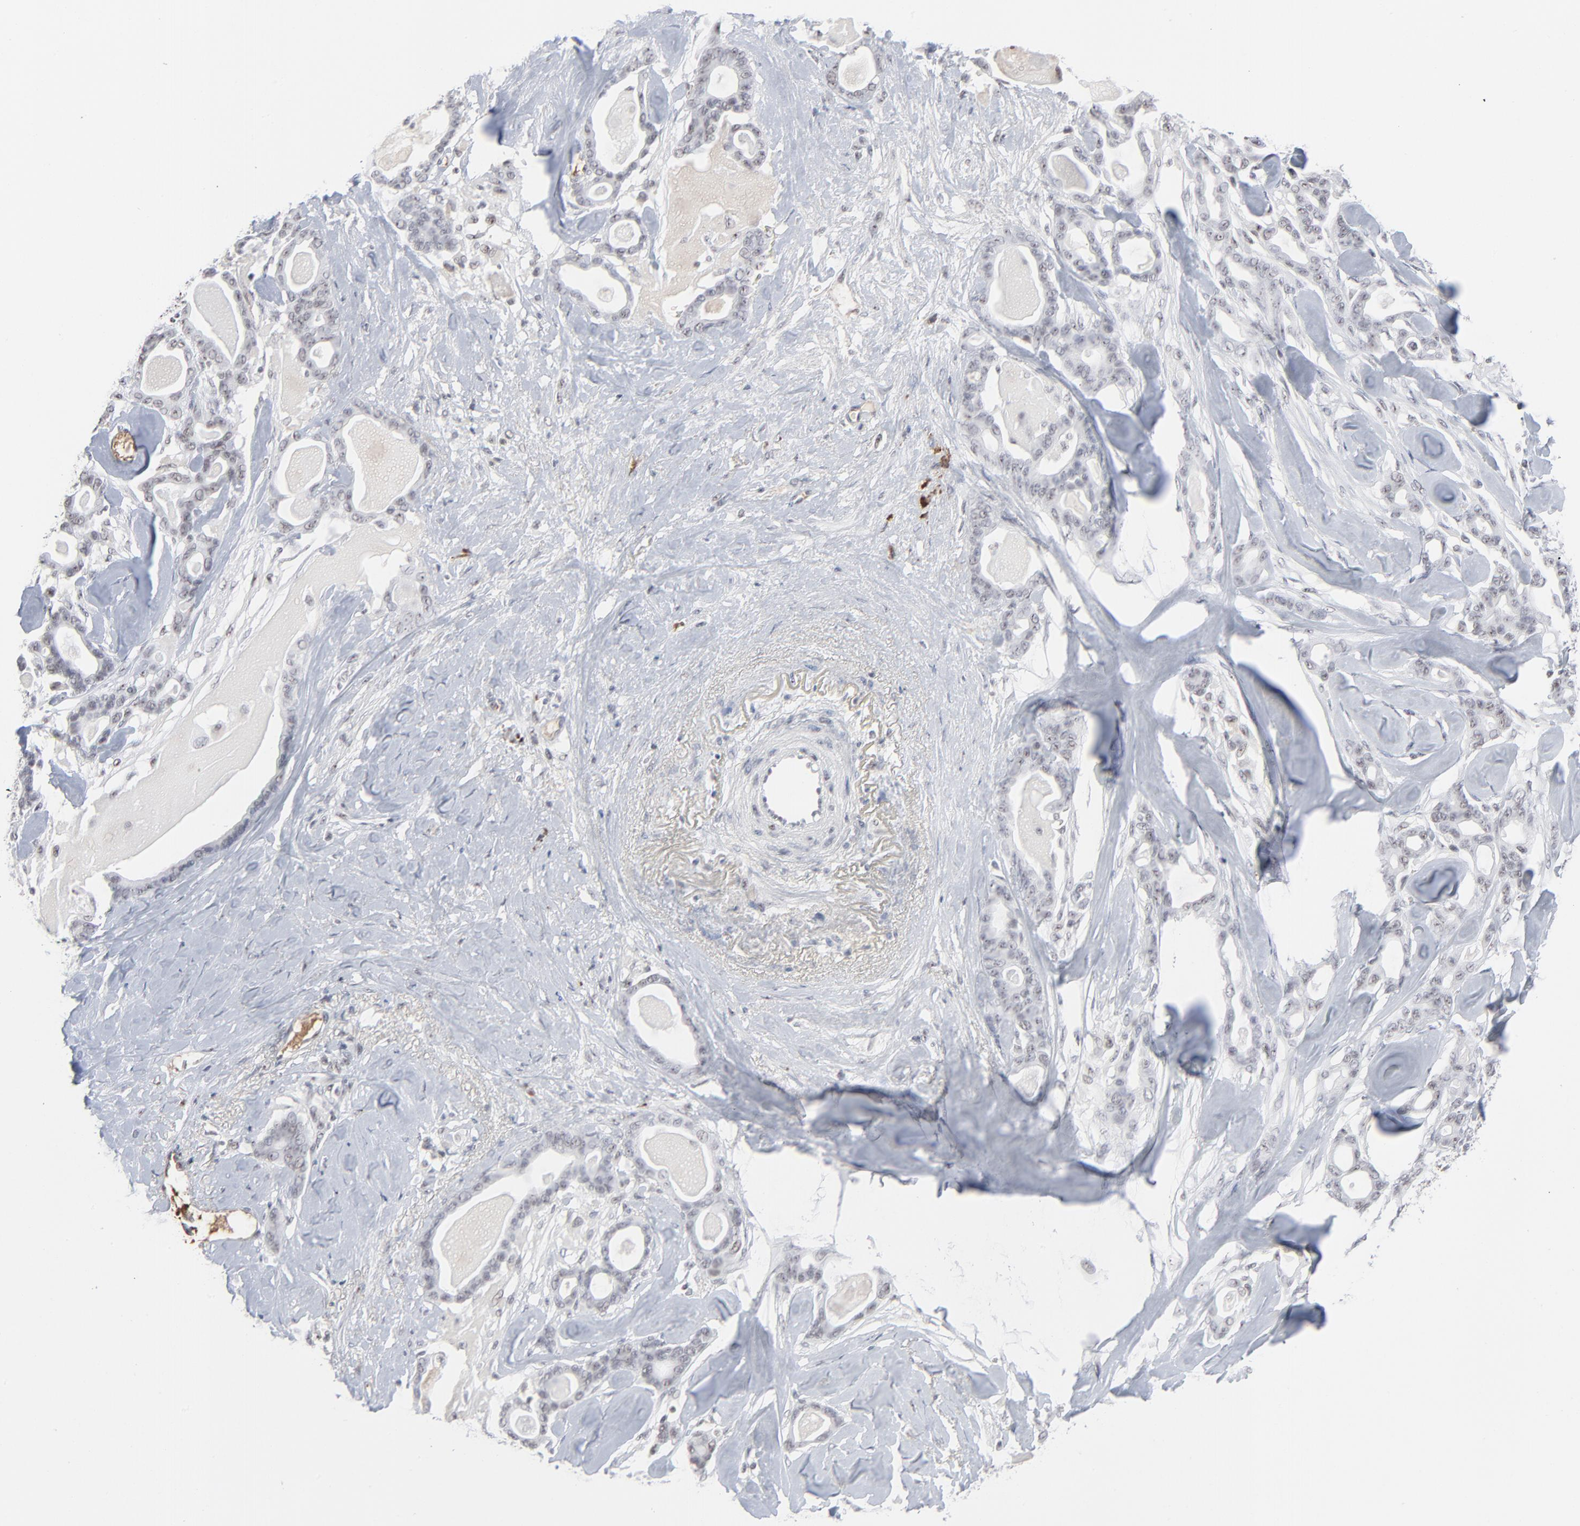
{"staining": {"intensity": "weak", "quantity": "25%-75%", "location": "nuclear"}, "tissue": "pancreatic cancer", "cell_type": "Tumor cells", "image_type": "cancer", "snomed": [{"axis": "morphology", "description": "Adenocarcinoma, NOS"}, {"axis": "topography", "description": "Pancreas"}], "caption": "An immunohistochemistry (IHC) histopathology image of neoplastic tissue is shown. Protein staining in brown shows weak nuclear positivity in pancreatic adenocarcinoma within tumor cells. (Stains: DAB (3,3'-diaminobenzidine) in brown, nuclei in blue, Microscopy: brightfield microscopy at high magnification).", "gene": "MPHOSPH6", "patient": {"sex": "male", "age": 63}}